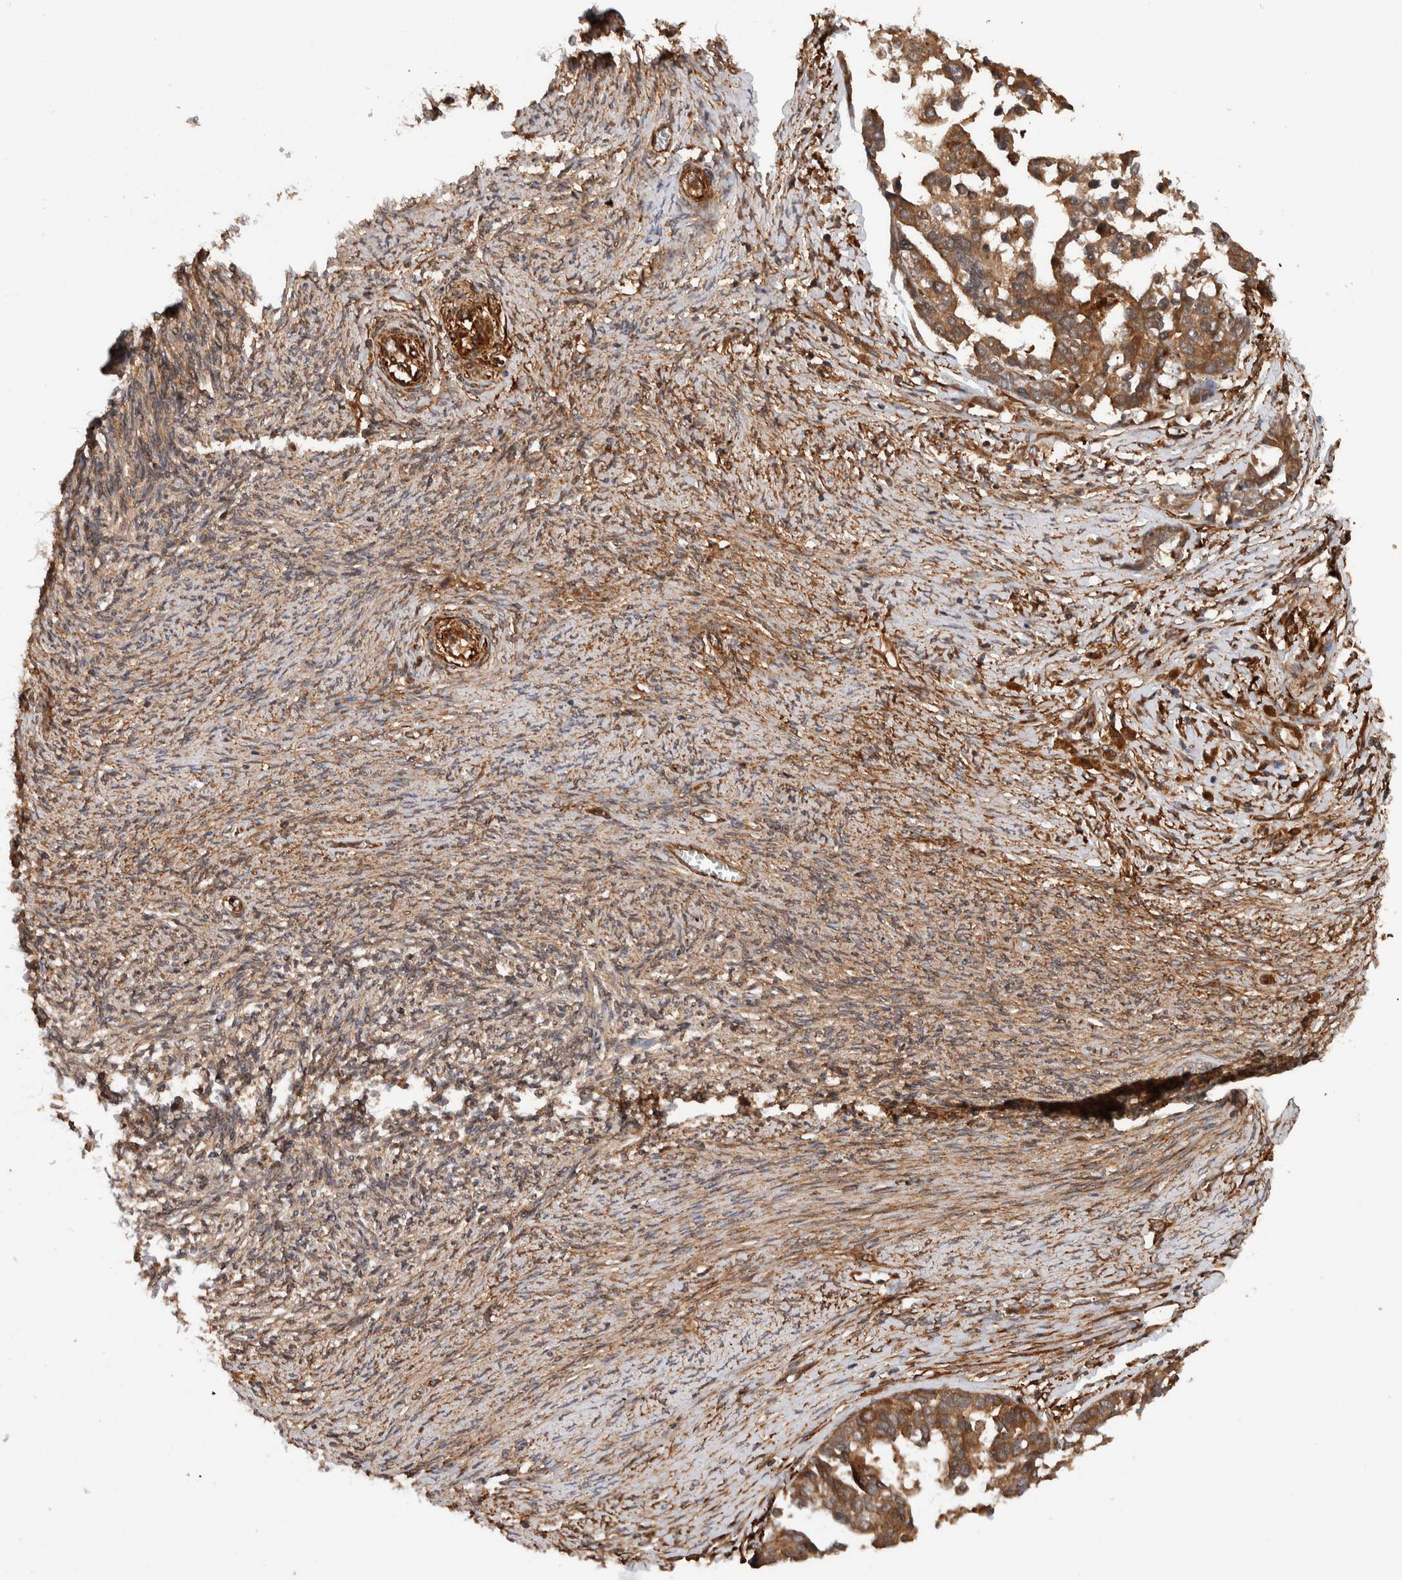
{"staining": {"intensity": "moderate", "quantity": ">75%", "location": "cytoplasmic/membranous"}, "tissue": "ovarian cancer", "cell_type": "Tumor cells", "image_type": "cancer", "snomed": [{"axis": "morphology", "description": "Cystadenocarcinoma, serous, NOS"}, {"axis": "topography", "description": "Ovary"}], "caption": "Approximately >75% of tumor cells in human ovarian cancer (serous cystadenocarcinoma) demonstrate moderate cytoplasmic/membranous protein positivity as visualized by brown immunohistochemical staining.", "gene": "SYNRG", "patient": {"sex": "female", "age": 44}}